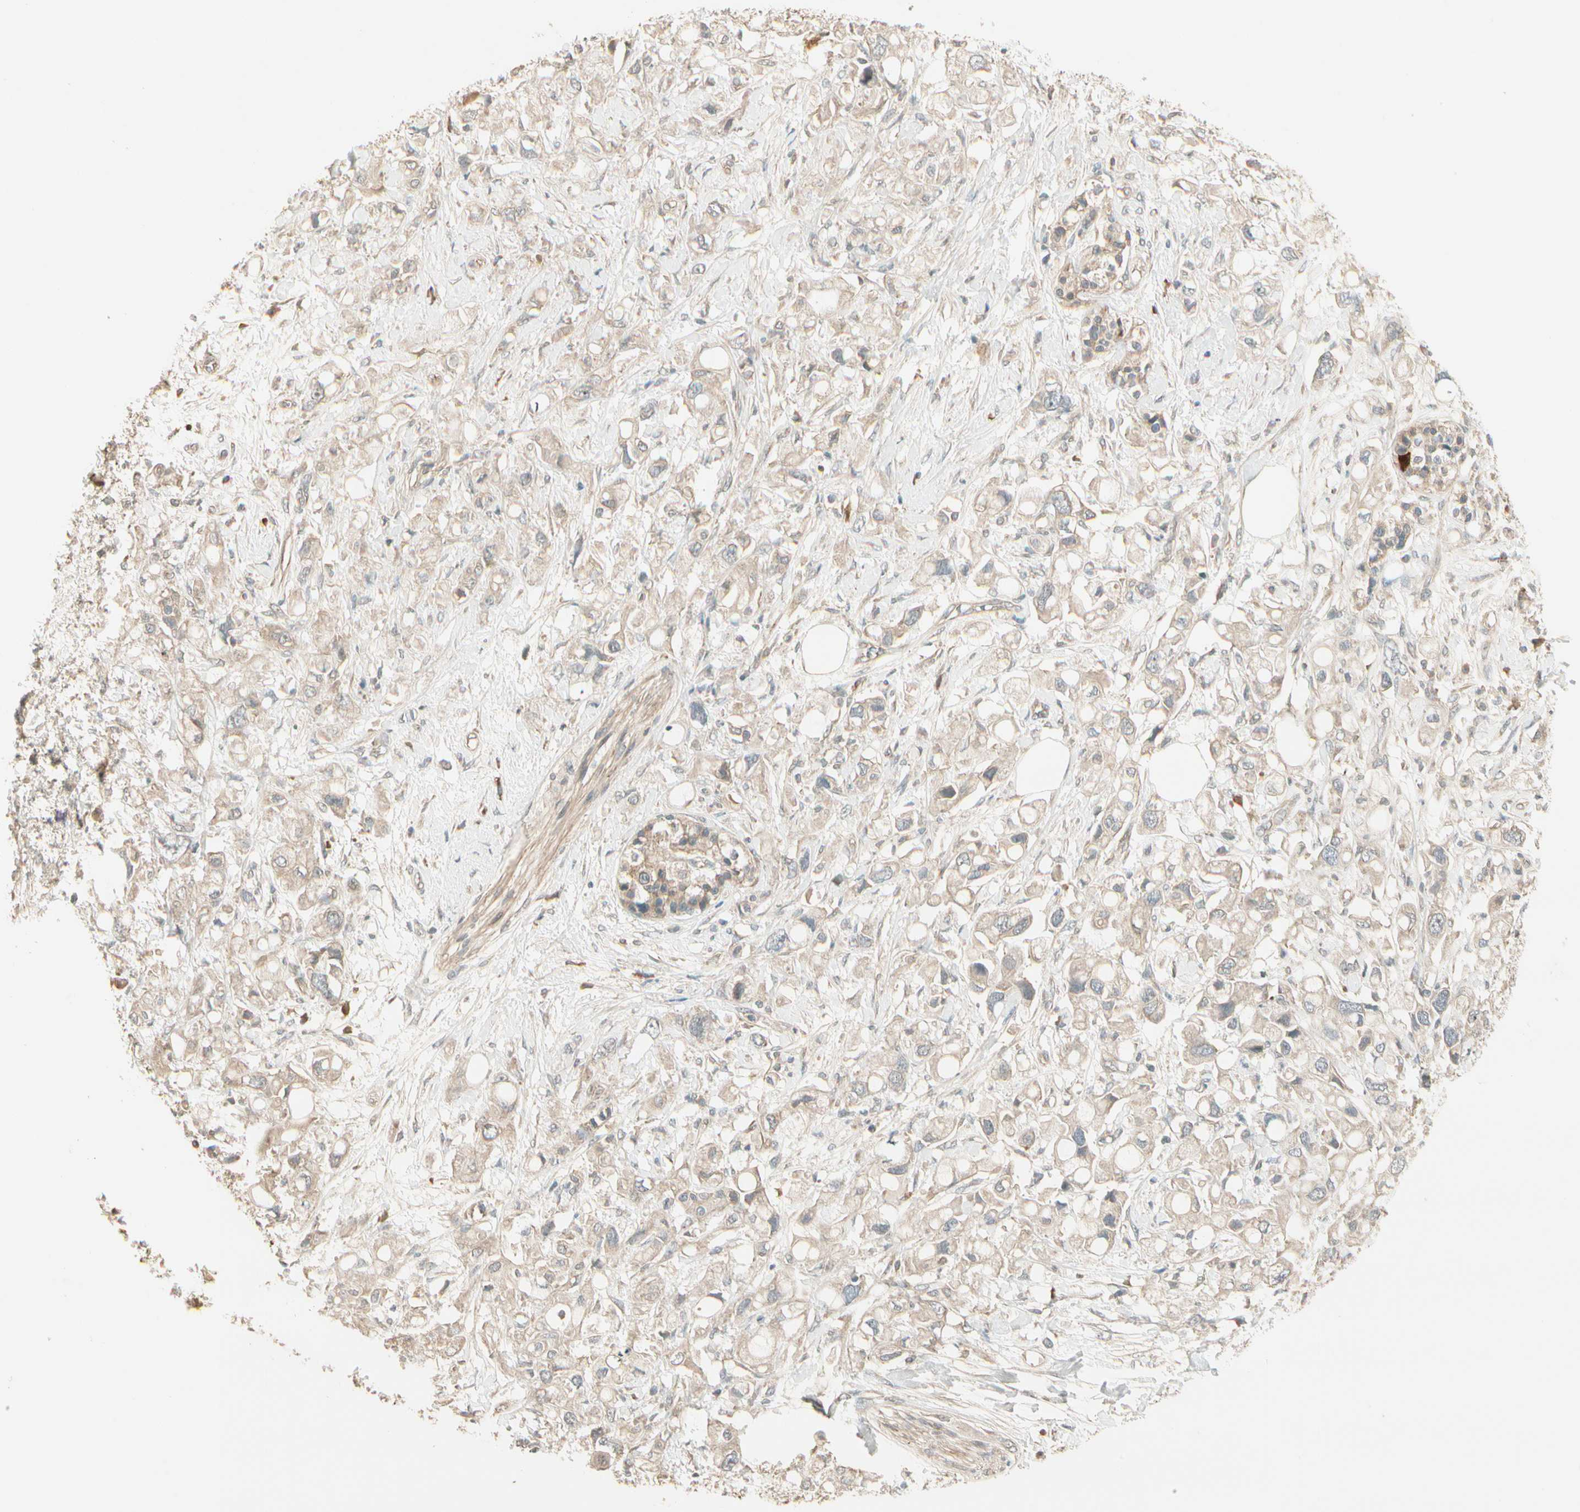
{"staining": {"intensity": "weak", "quantity": ">75%", "location": "cytoplasmic/membranous"}, "tissue": "pancreatic cancer", "cell_type": "Tumor cells", "image_type": "cancer", "snomed": [{"axis": "morphology", "description": "Adenocarcinoma, NOS"}, {"axis": "topography", "description": "Pancreas"}], "caption": "Weak cytoplasmic/membranous expression for a protein is seen in about >75% of tumor cells of pancreatic adenocarcinoma using IHC.", "gene": "ACVR1", "patient": {"sex": "female", "age": 56}}